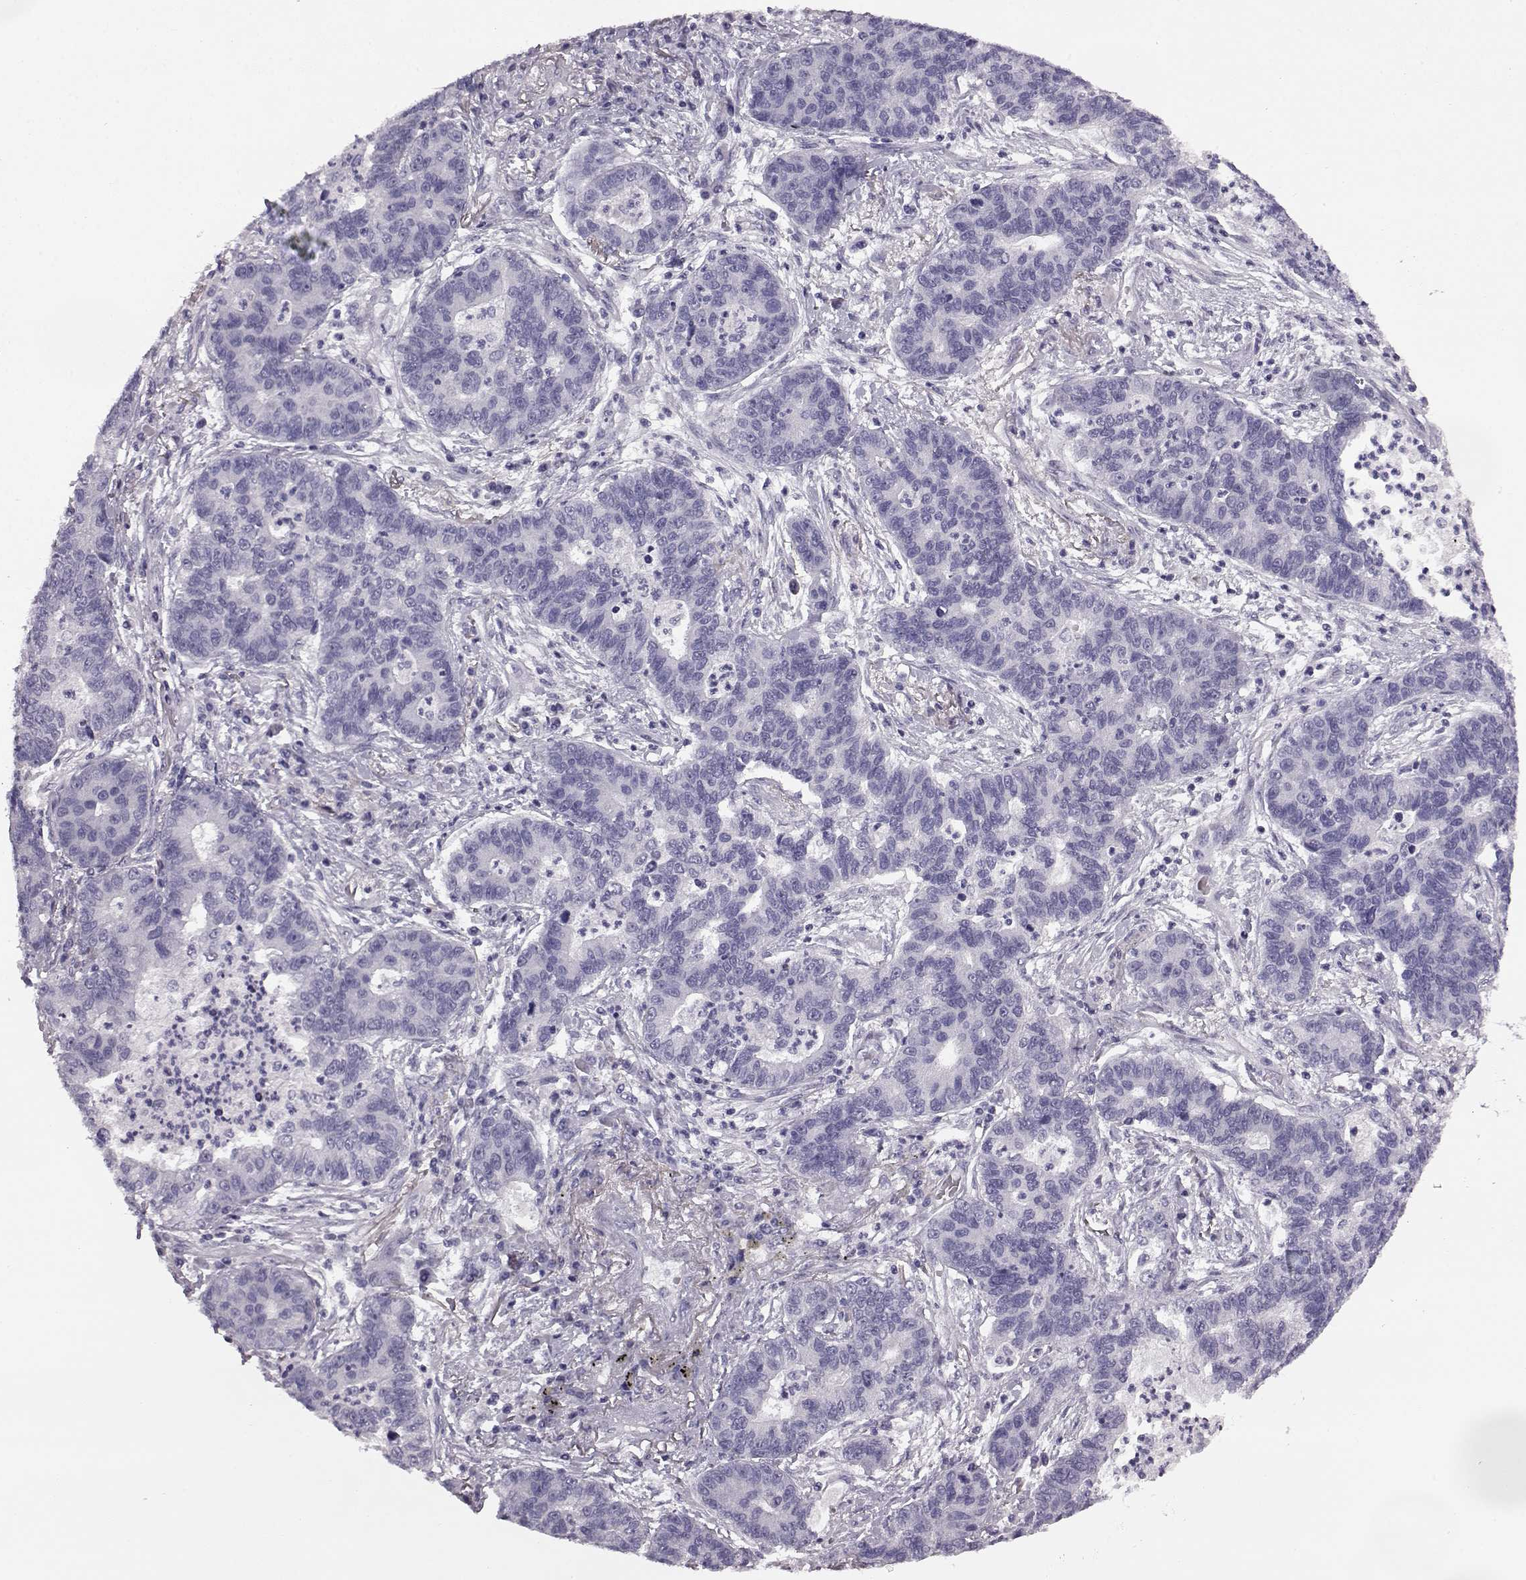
{"staining": {"intensity": "negative", "quantity": "none", "location": "none"}, "tissue": "lung cancer", "cell_type": "Tumor cells", "image_type": "cancer", "snomed": [{"axis": "morphology", "description": "Adenocarcinoma, NOS"}, {"axis": "topography", "description": "Lung"}], "caption": "Immunohistochemical staining of human lung cancer (adenocarcinoma) displays no significant expression in tumor cells.", "gene": "ODAD4", "patient": {"sex": "female", "age": 57}}